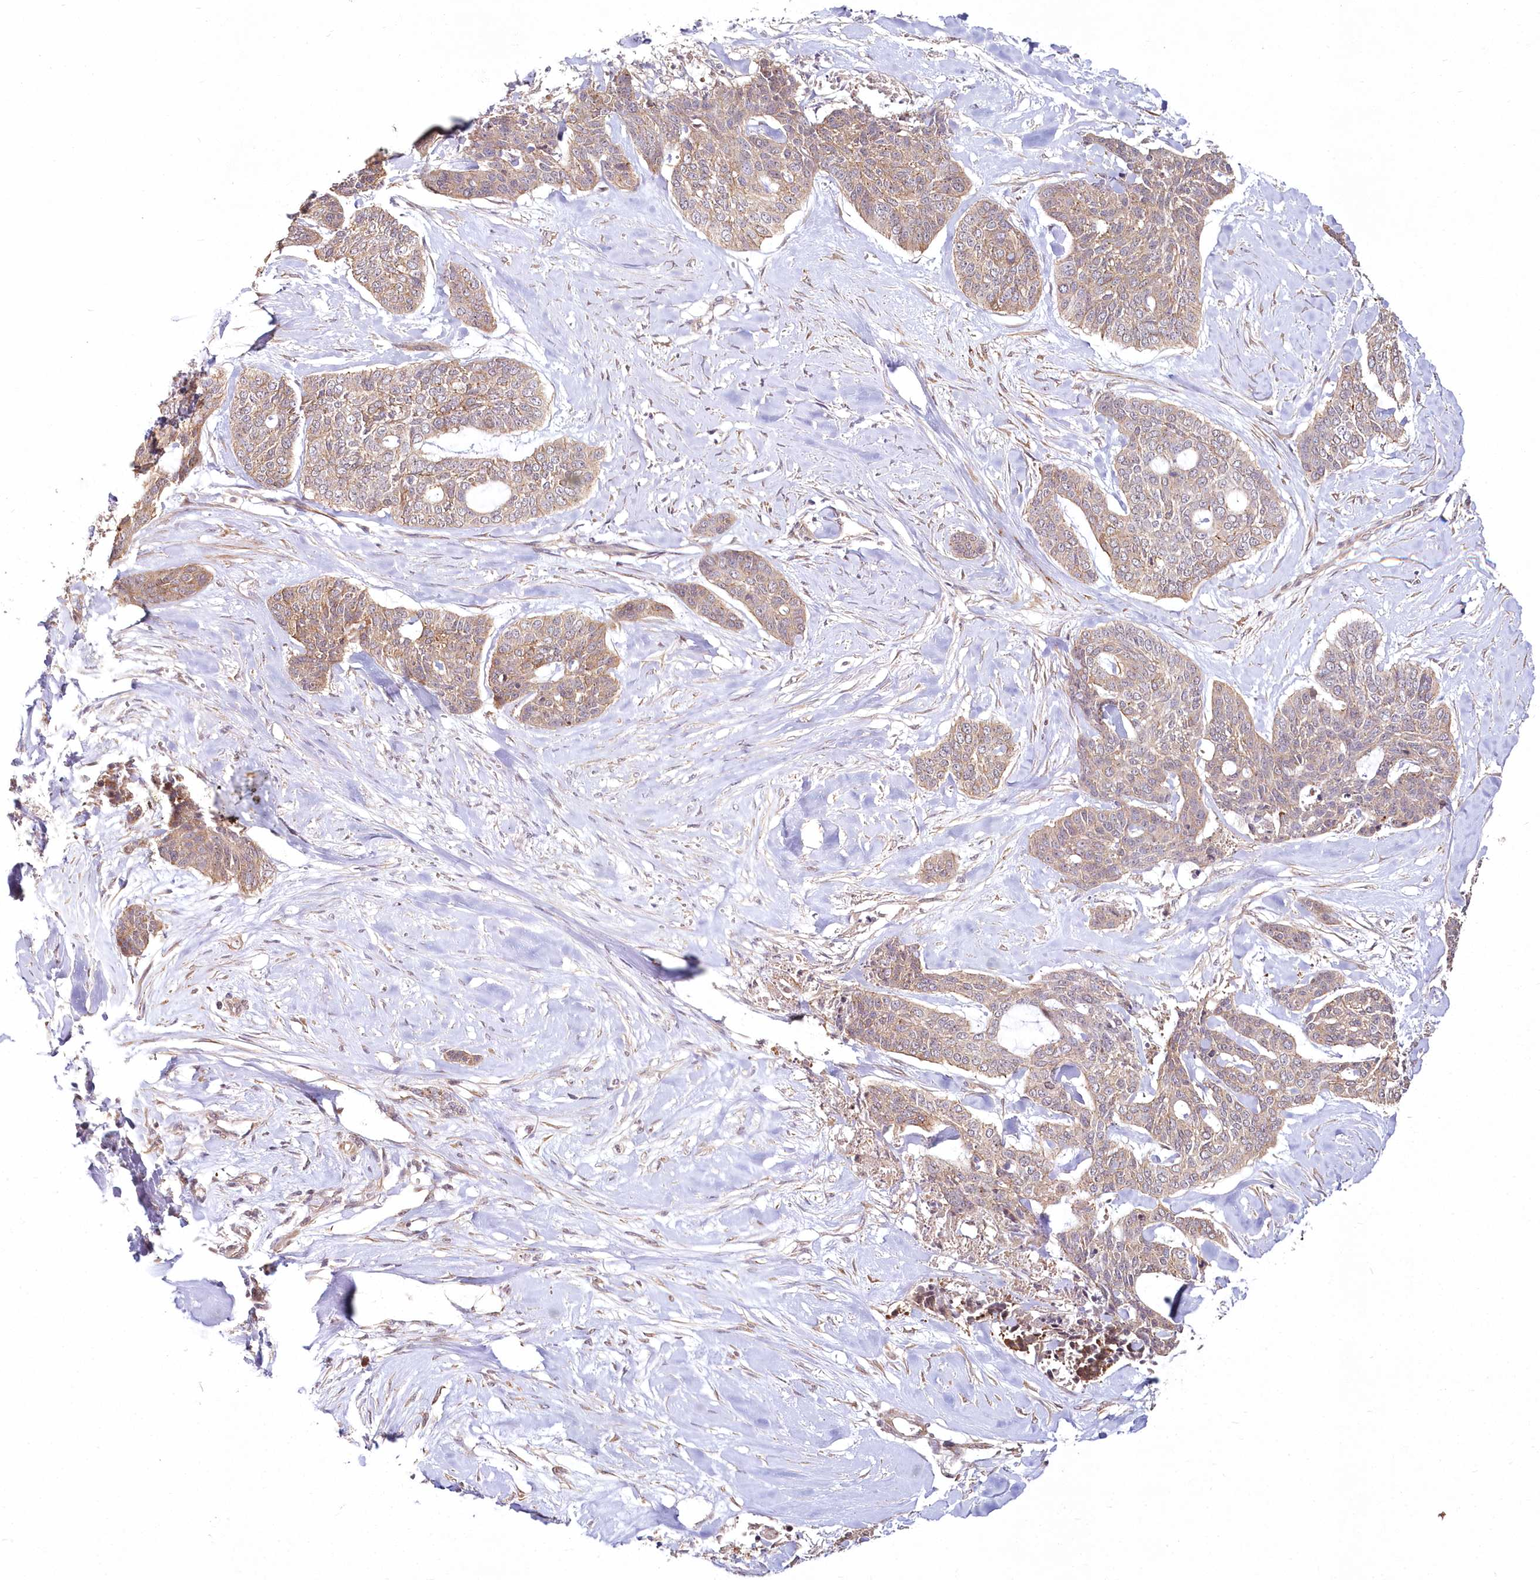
{"staining": {"intensity": "moderate", "quantity": ">75%", "location": "cytoplasmic/membranous"}, "tissue": "skin cancer", "cell_type": "Tumor cells", "image_type": "cancer", "snomed": [{"axis": "morphology", "description": "Basal cell carcinoma"}, {"axis": "topography", "description": "Skin"}], "caption": "Protein expression analysis of skin cancer demonstrates moderate cytoplasmic/membranous positivity in approximately >75% of tumor cells.", "gene": "HYCC2", "patient": {"sex": "female", "age": 64}}